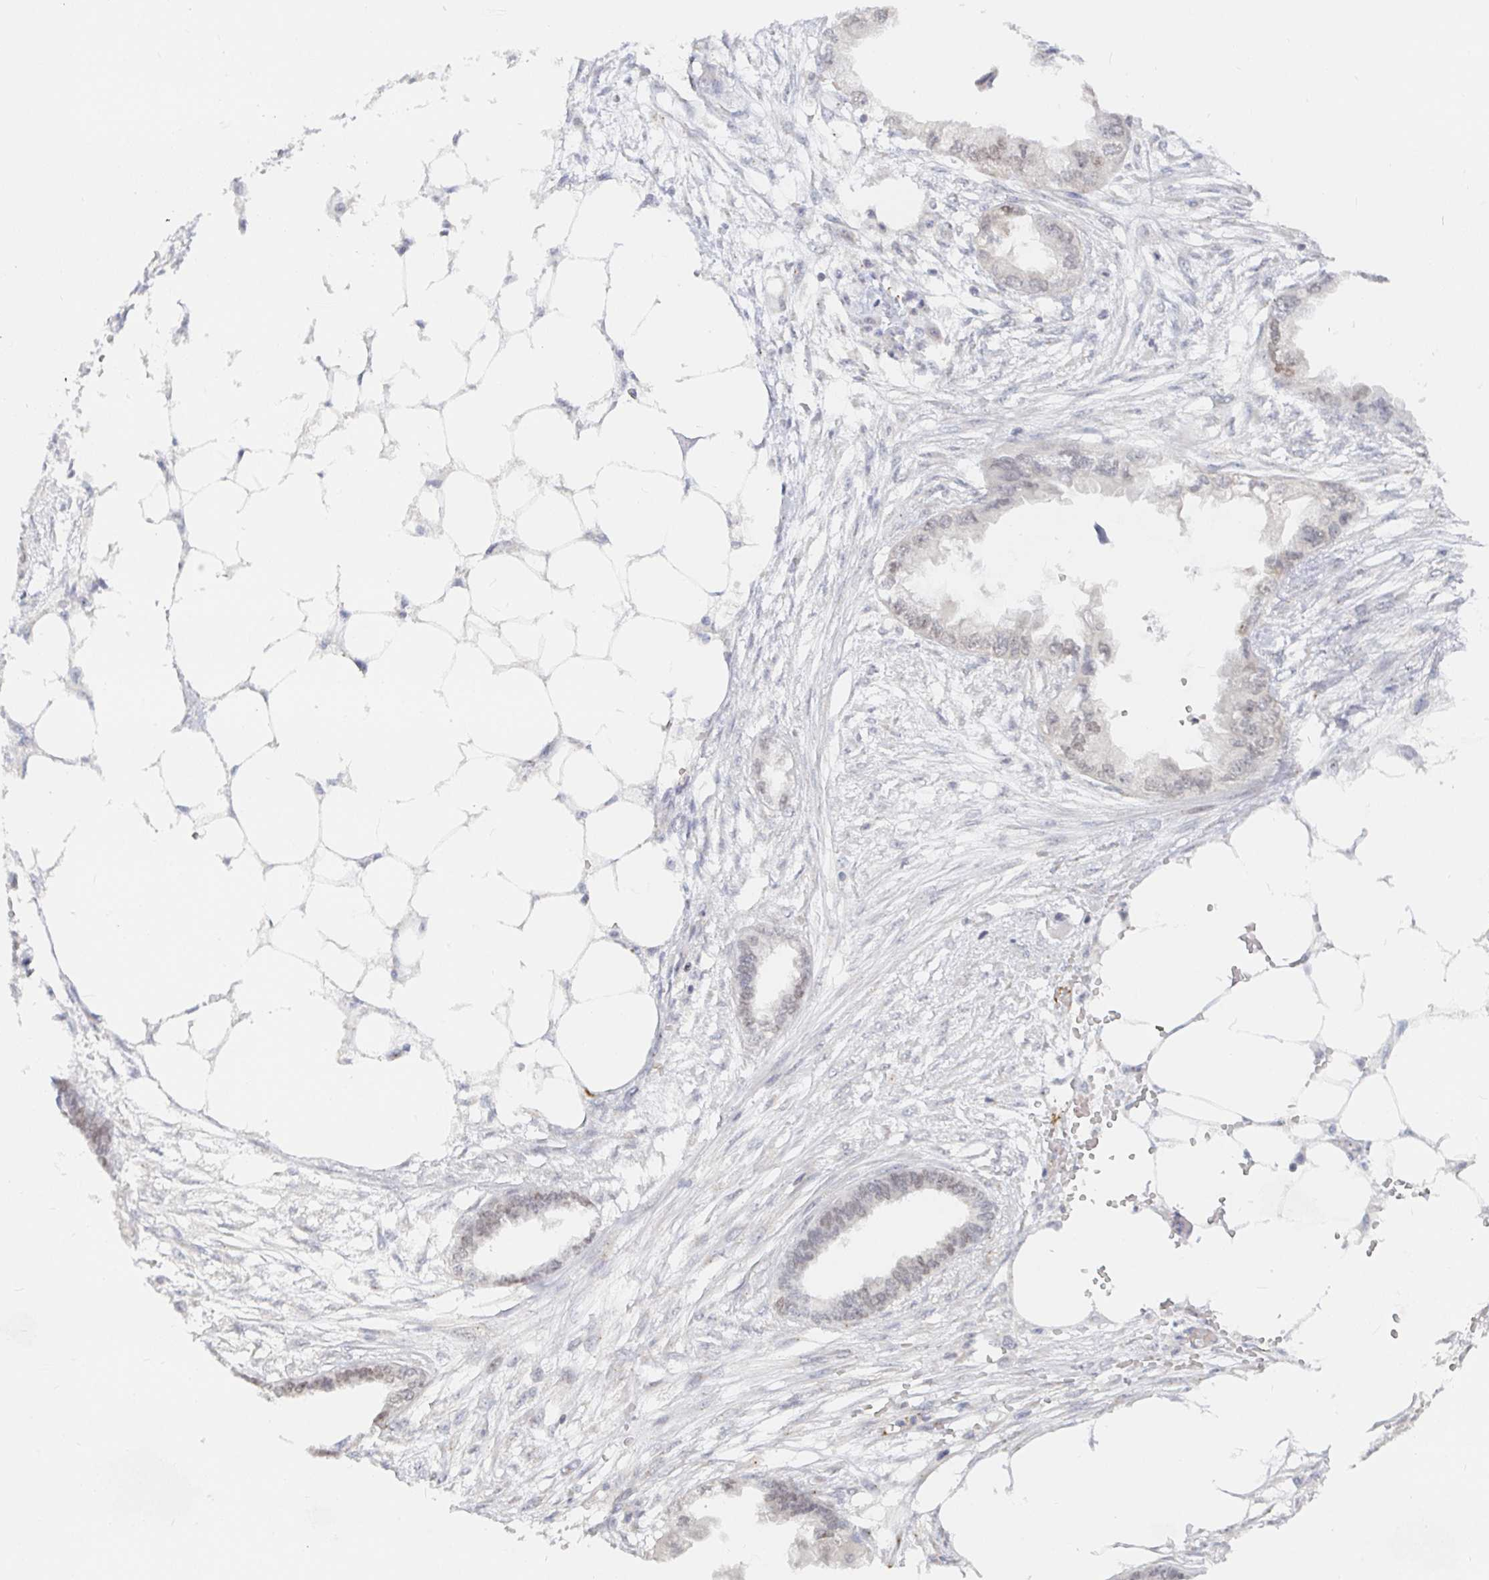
{"staining": {"intensity": "weak", "quantity": "25%-75%", "location": "nuclear"}, "tissue": "endometrial cancer", "cell_type": "Tumor cells", "image_type": "cancer", "snomed": [{"axis": "morphology", "description": "Adenocarcinoma, NOS"}, {"axis": "morphology", "description": "Adenocarcinoma, metastatic, NOS"}, {"axis": "topography", "description": "Adipose tissue"}, {"axis": "topography", "description": "Endometrium"}], "caption": "Metastatic adenocarcinoma (endometrial) tissue demonstrates weak nuclear expression in about 25%-75% of tumor cells (brown staining indicates protein expression, while blue staining denotes nuclei).", "gene": "CHD2", "patient": {"sex": "female", "age": 67}}